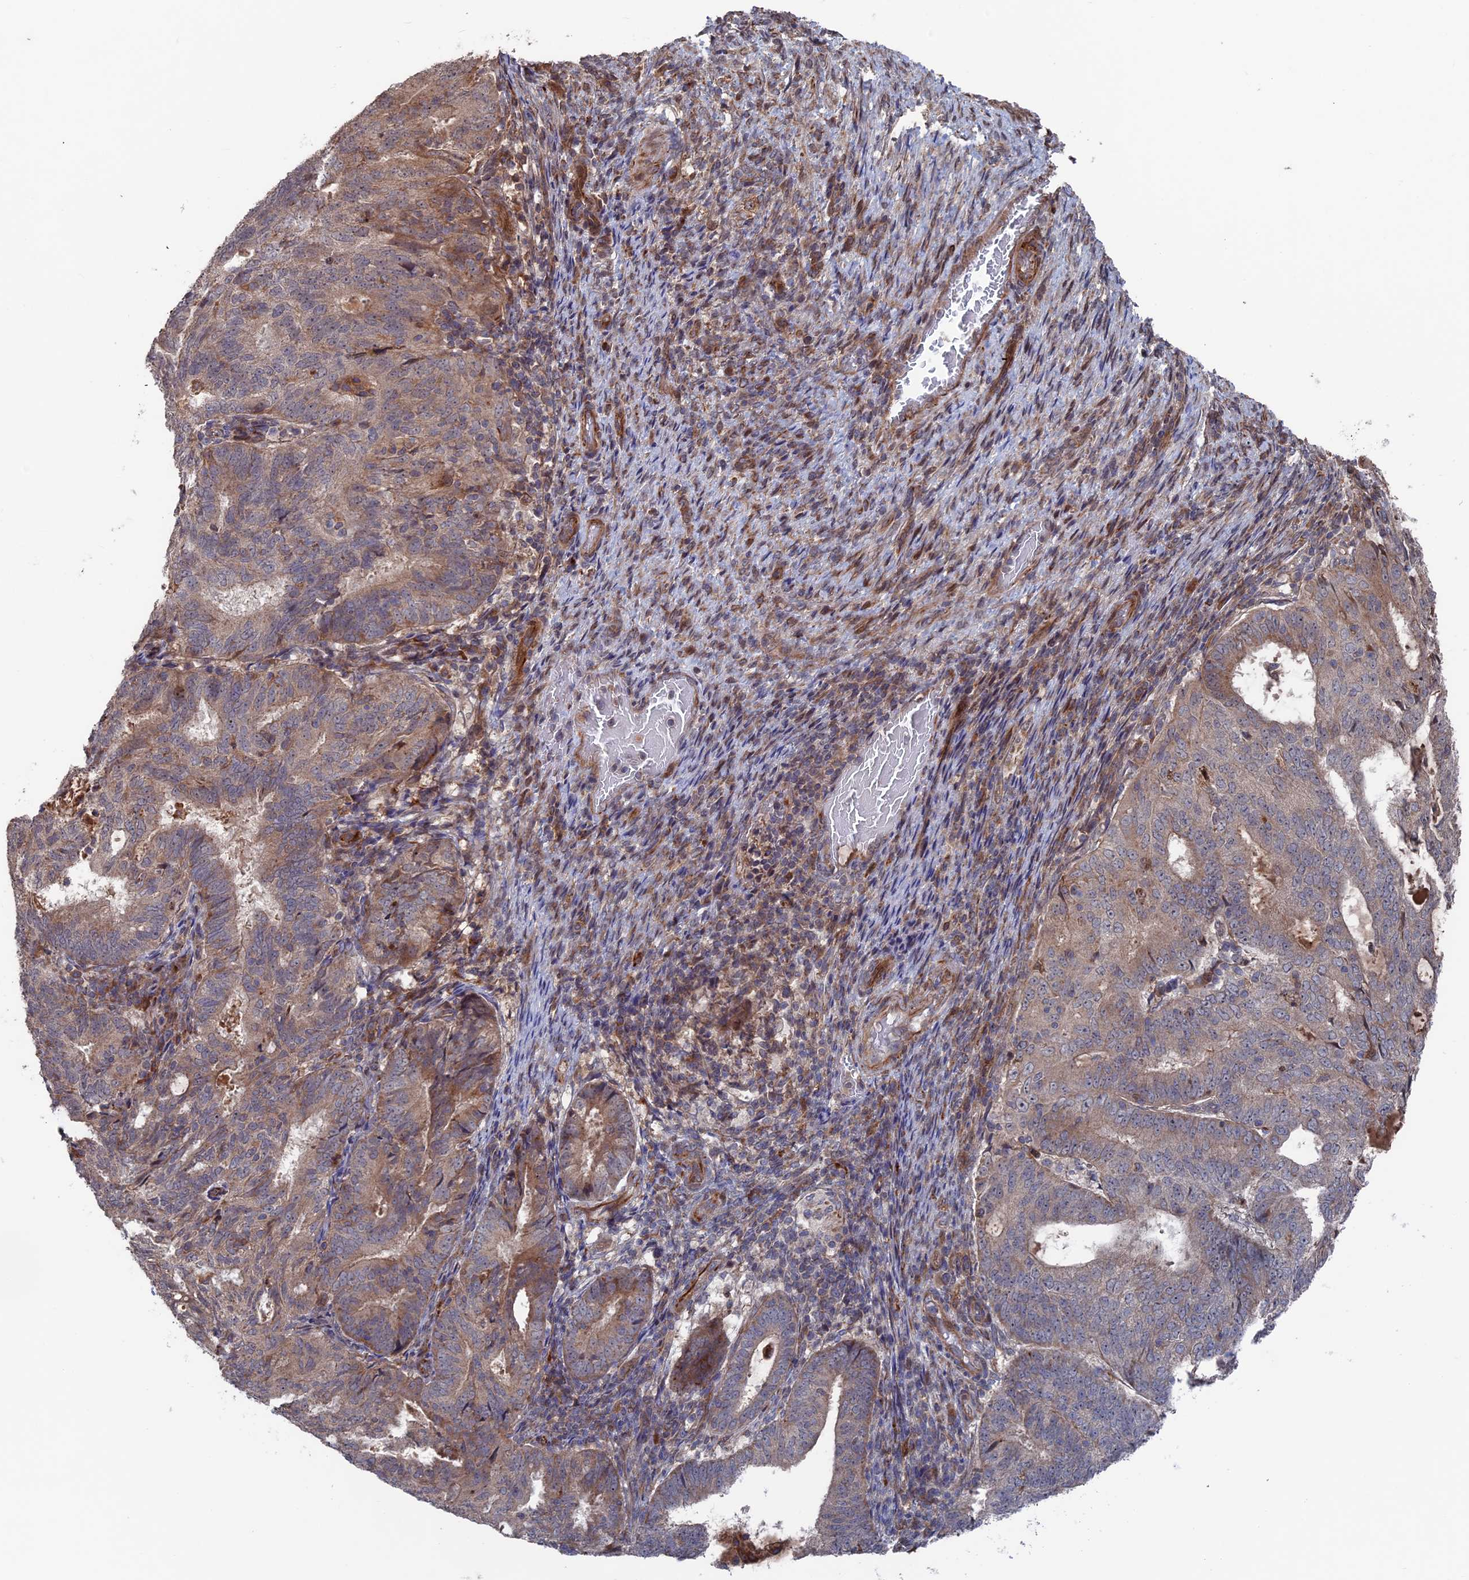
{"staining": {"intensity": "weak", "quantity": "25%-75%", "location": "cytoplasmic/membranous"}, "tissue": "endometrial cancer", "cell_type": "Tumor cells", "image_type": "cancer", "snomed": [{"axis": "morphology", "description": "Adenocarcinoma, NOS"}, {"axis": "topography", "description": "Endometrium"}], "caption": "High-magnification brightfield microscopy of adenocarcinoma (endometrial) stained with DAB (brown) and counterstained with hematoxylin (blue). tumor cells exhibit weak cytoplasmic/membranous staining is seen in approximately25%-75% of cells. (DAB IHC, brown staining for protein, blue staining for nuclei).", "gene": "PLA2G15", "patient": {"sex": "female", "age": 70}}